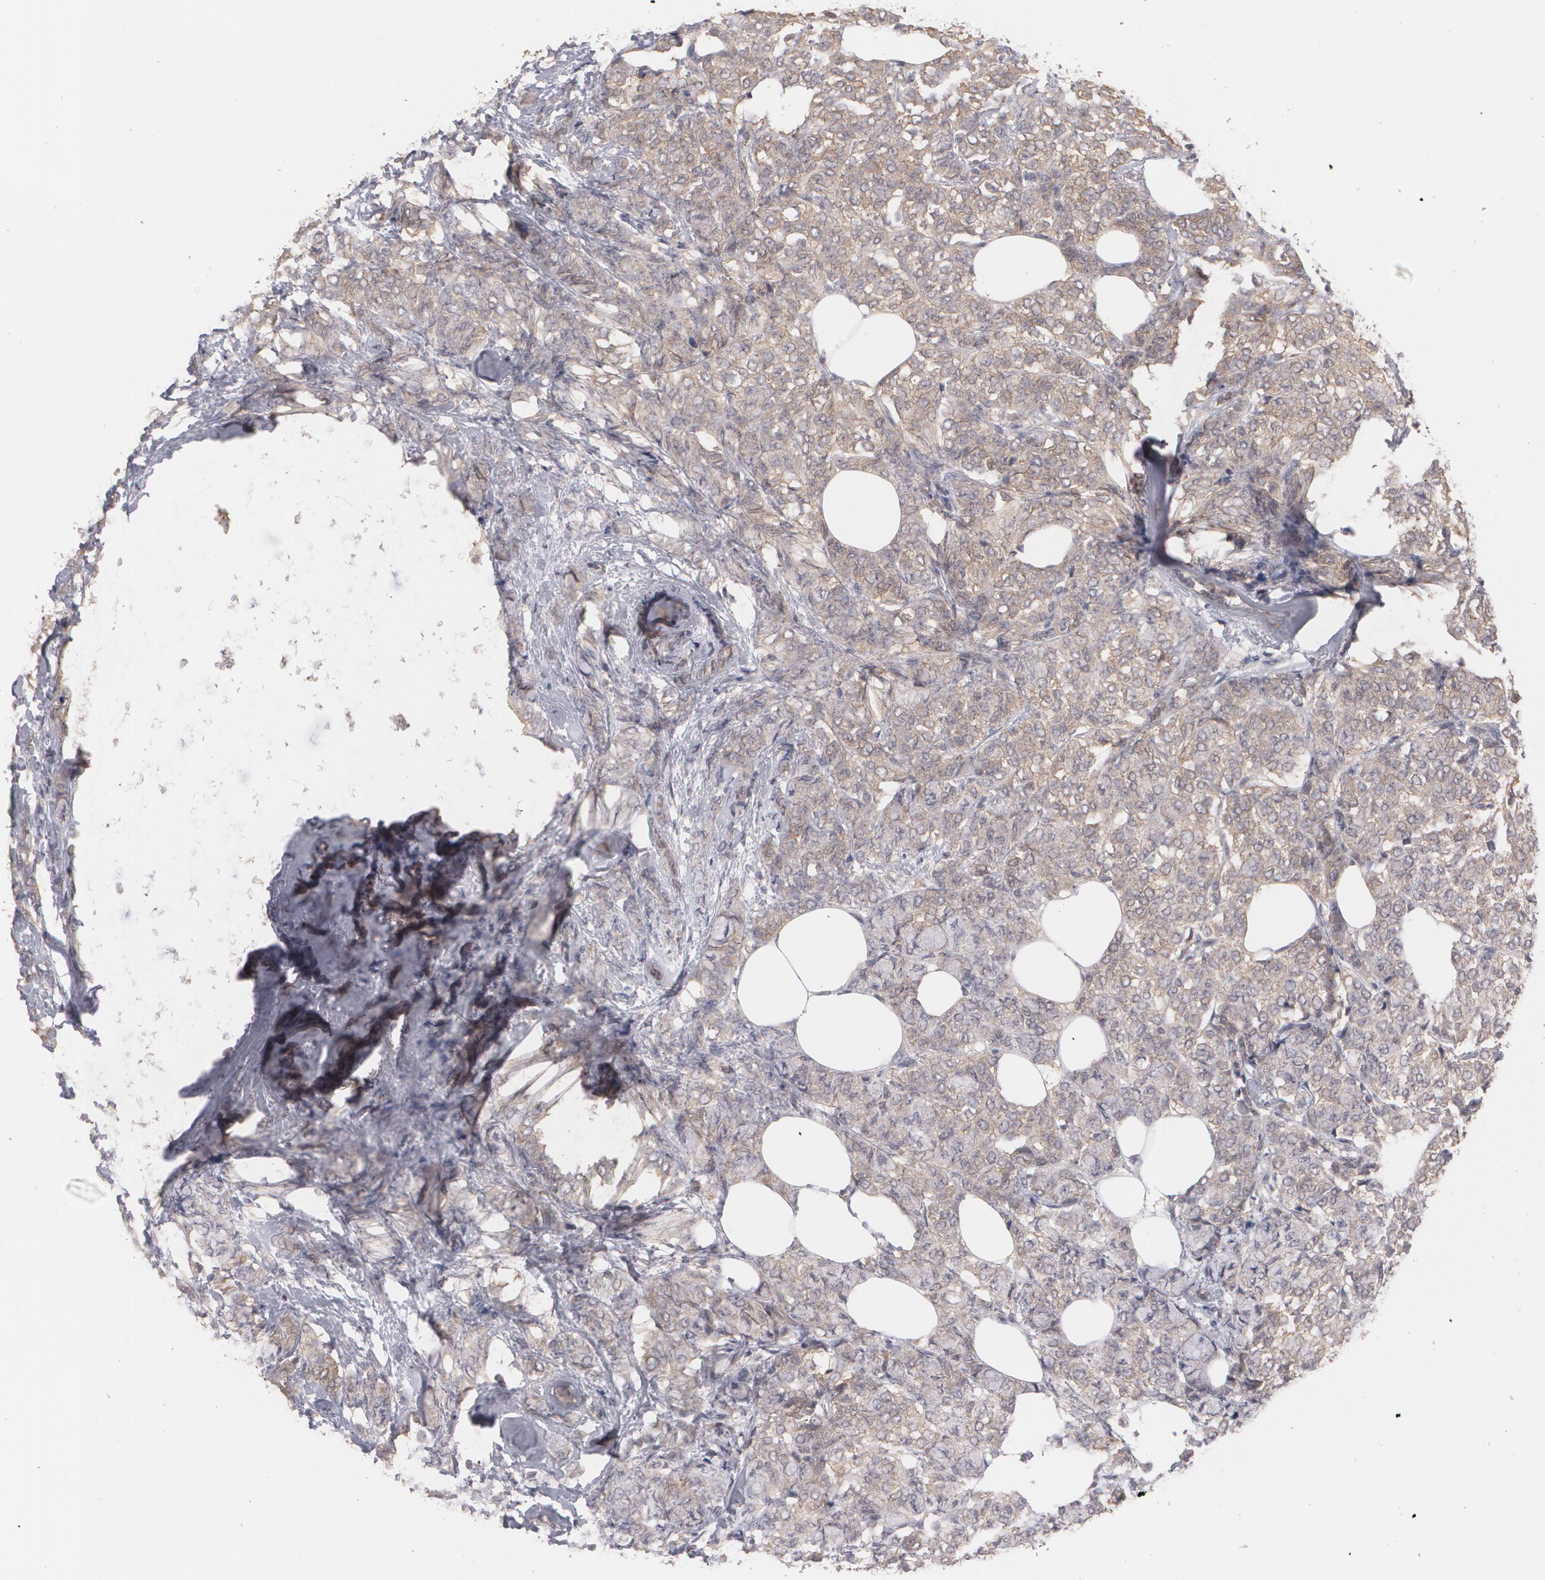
{"staining": {"intensity": "moderate", "quantity": ">75%", "location": "nuclear"}, "tissue": "breast cancer", "cell_type": "Tumor cells", "image_type": "cancer", "snomed": [{"axis": "morphology", "description": "Lobular carcinoma"}, {"axis": "topography", "description": "Breast"}], "caption": "A high-resolution histopathology image shows immunohistochemistry (IHC) staining of breast cancer (lobular carcinoma), which reveals moderate nuclear positivity in about >75% of tumor cells.", "gene": "ARF6", "patient": {"sex": "female", "age": 60}}